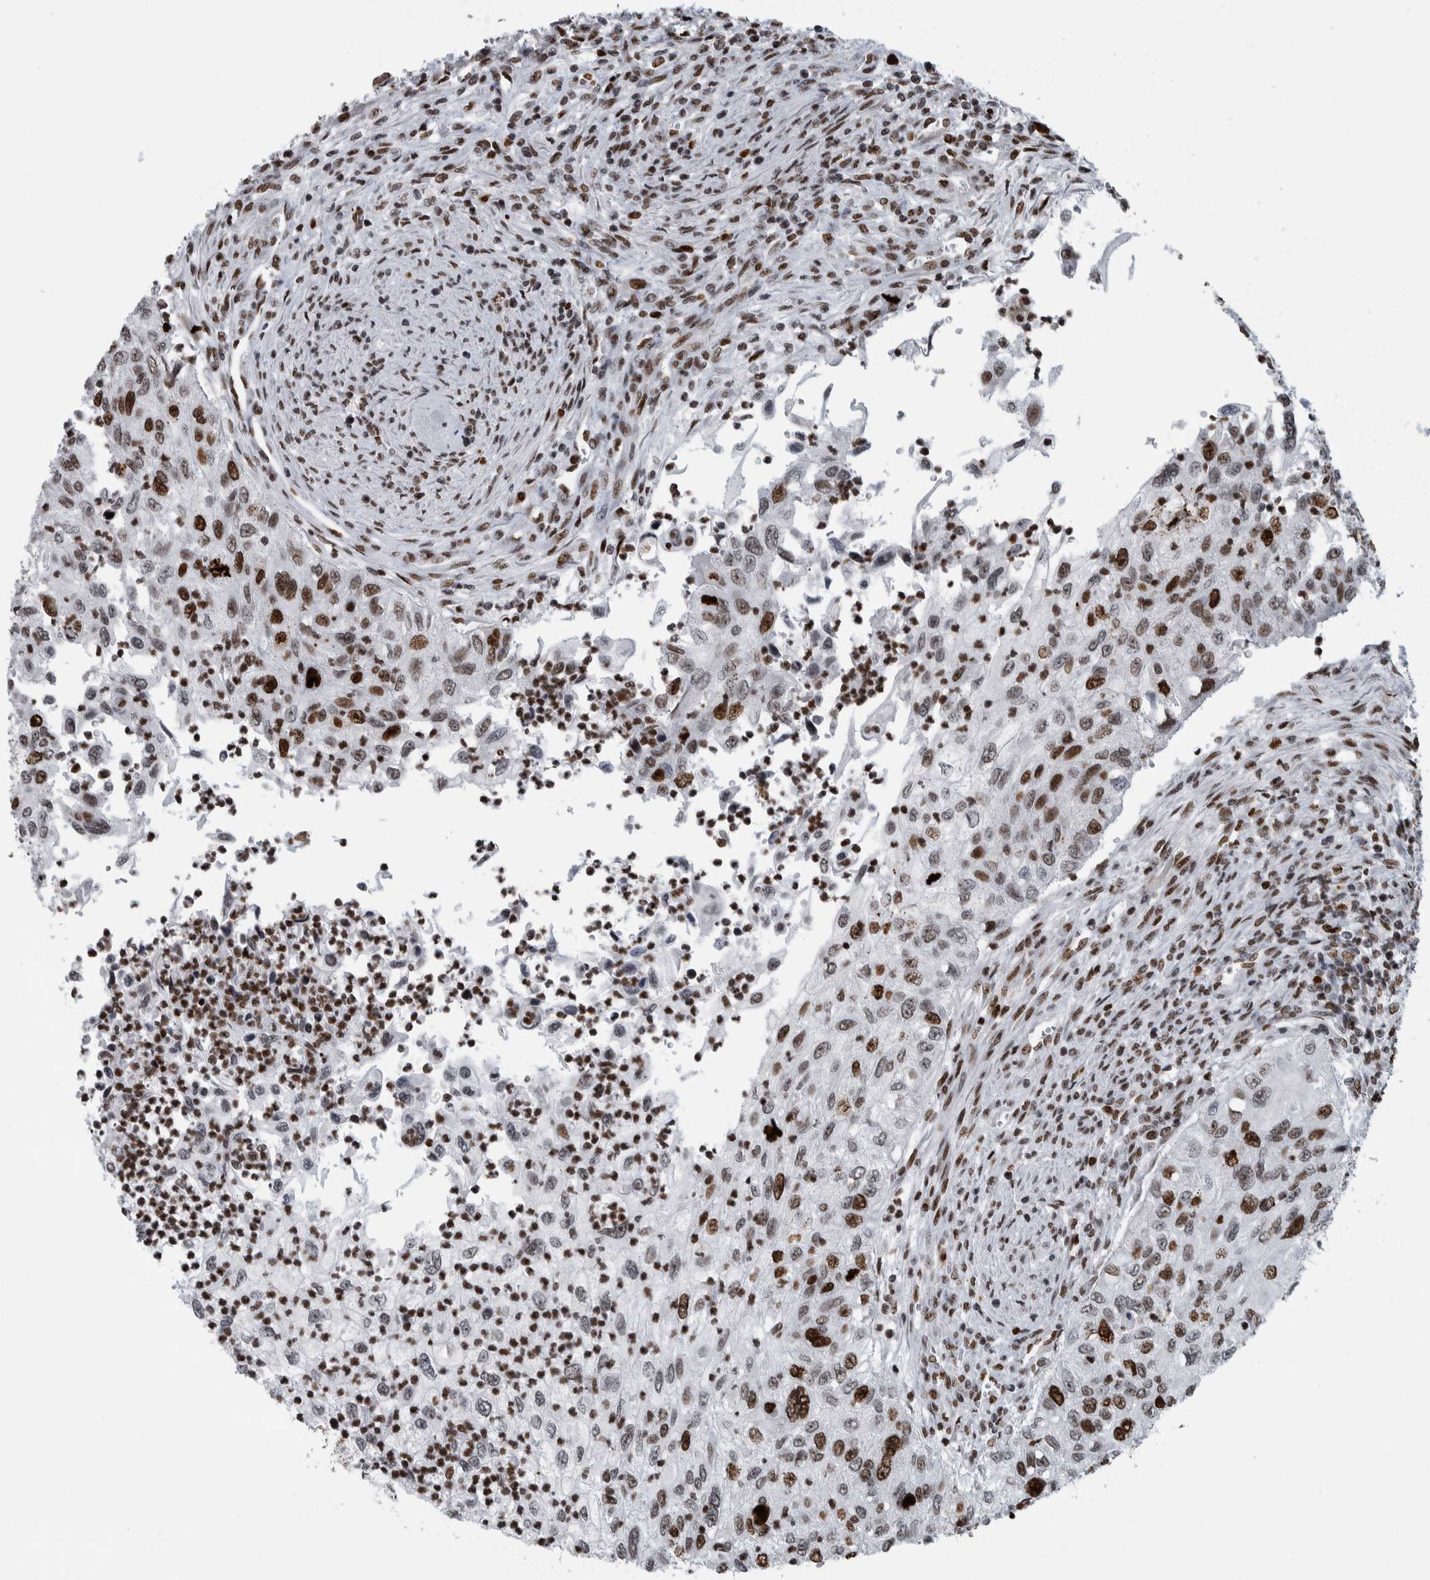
{"staining": {"intensity": "moderate", "quantity": ">75%", "location": "nuclear"}, "tissue": "urothelial cancer", "cell_type": "Tumor cells", "image_type": "cancer", "snomed": [{"axis": "morphology", "description": "Urothelial carcinoma, High grade"}, {"axis": "topography", "description": "Urinary bladder"}], "caption": "A histopathology image of human high-grade urothelial carcinoma stained for a protein shows moderate nuclear brown staining in tumor cells.", "gene": "TOP2B", "patient": {"sex": "female", "age": 60}}